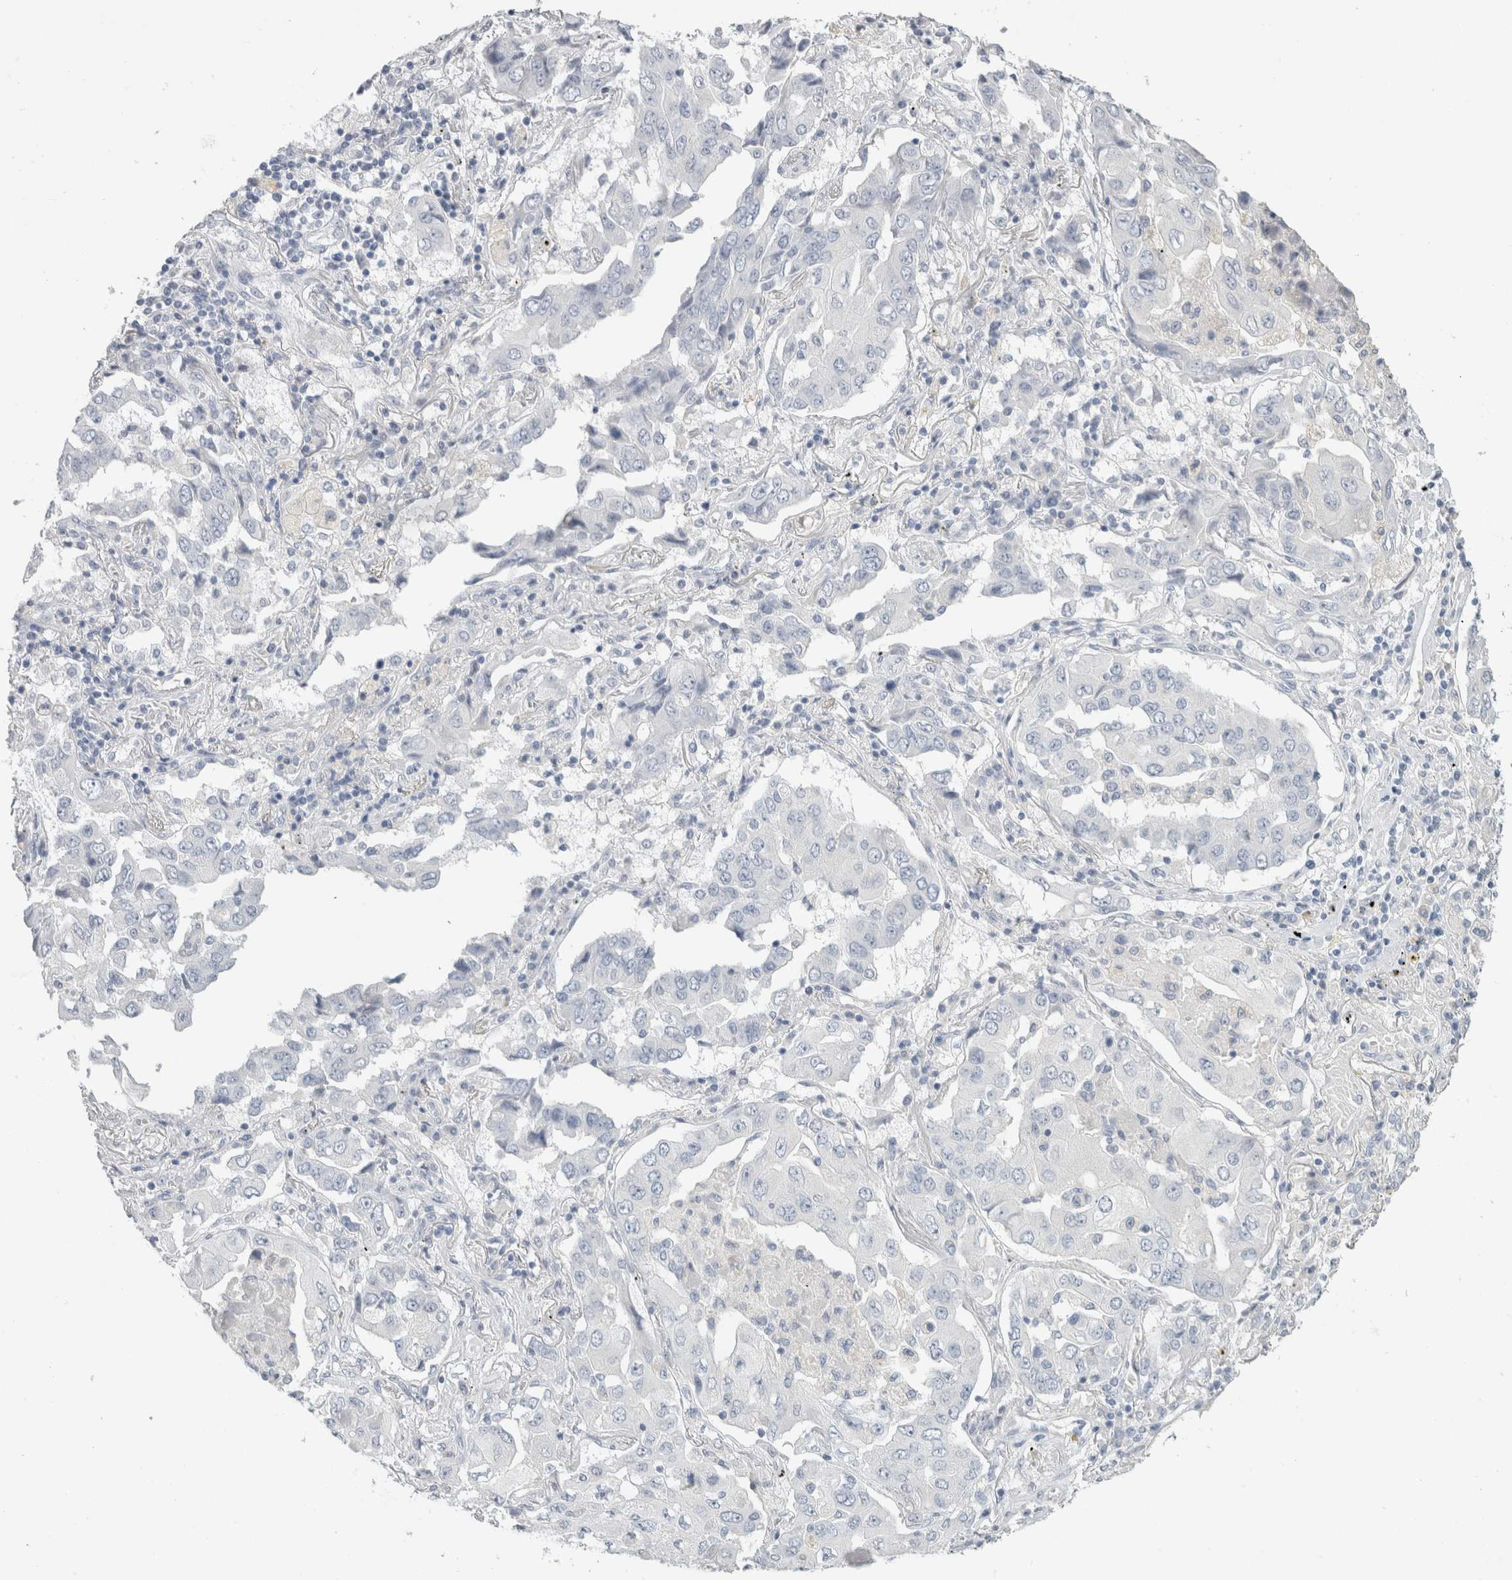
{"staining": {"intensity": "negative", "quantity": "none", "location": "none"}, "tissue": "lung cancer", "cell_type": "Tumor cells", "image_type": "cancer", "snomed": [{"axis": "morphology", "description": "Adenocarcinoma, NOS"}, {"axis": "topography", "description": "Lung"}], "caption": "Tumor cells are negative for brown protein staining in lung adenocarcinoma.", "gene": "SLC6A1", "patient": {"sex": "female", "age": 65}}